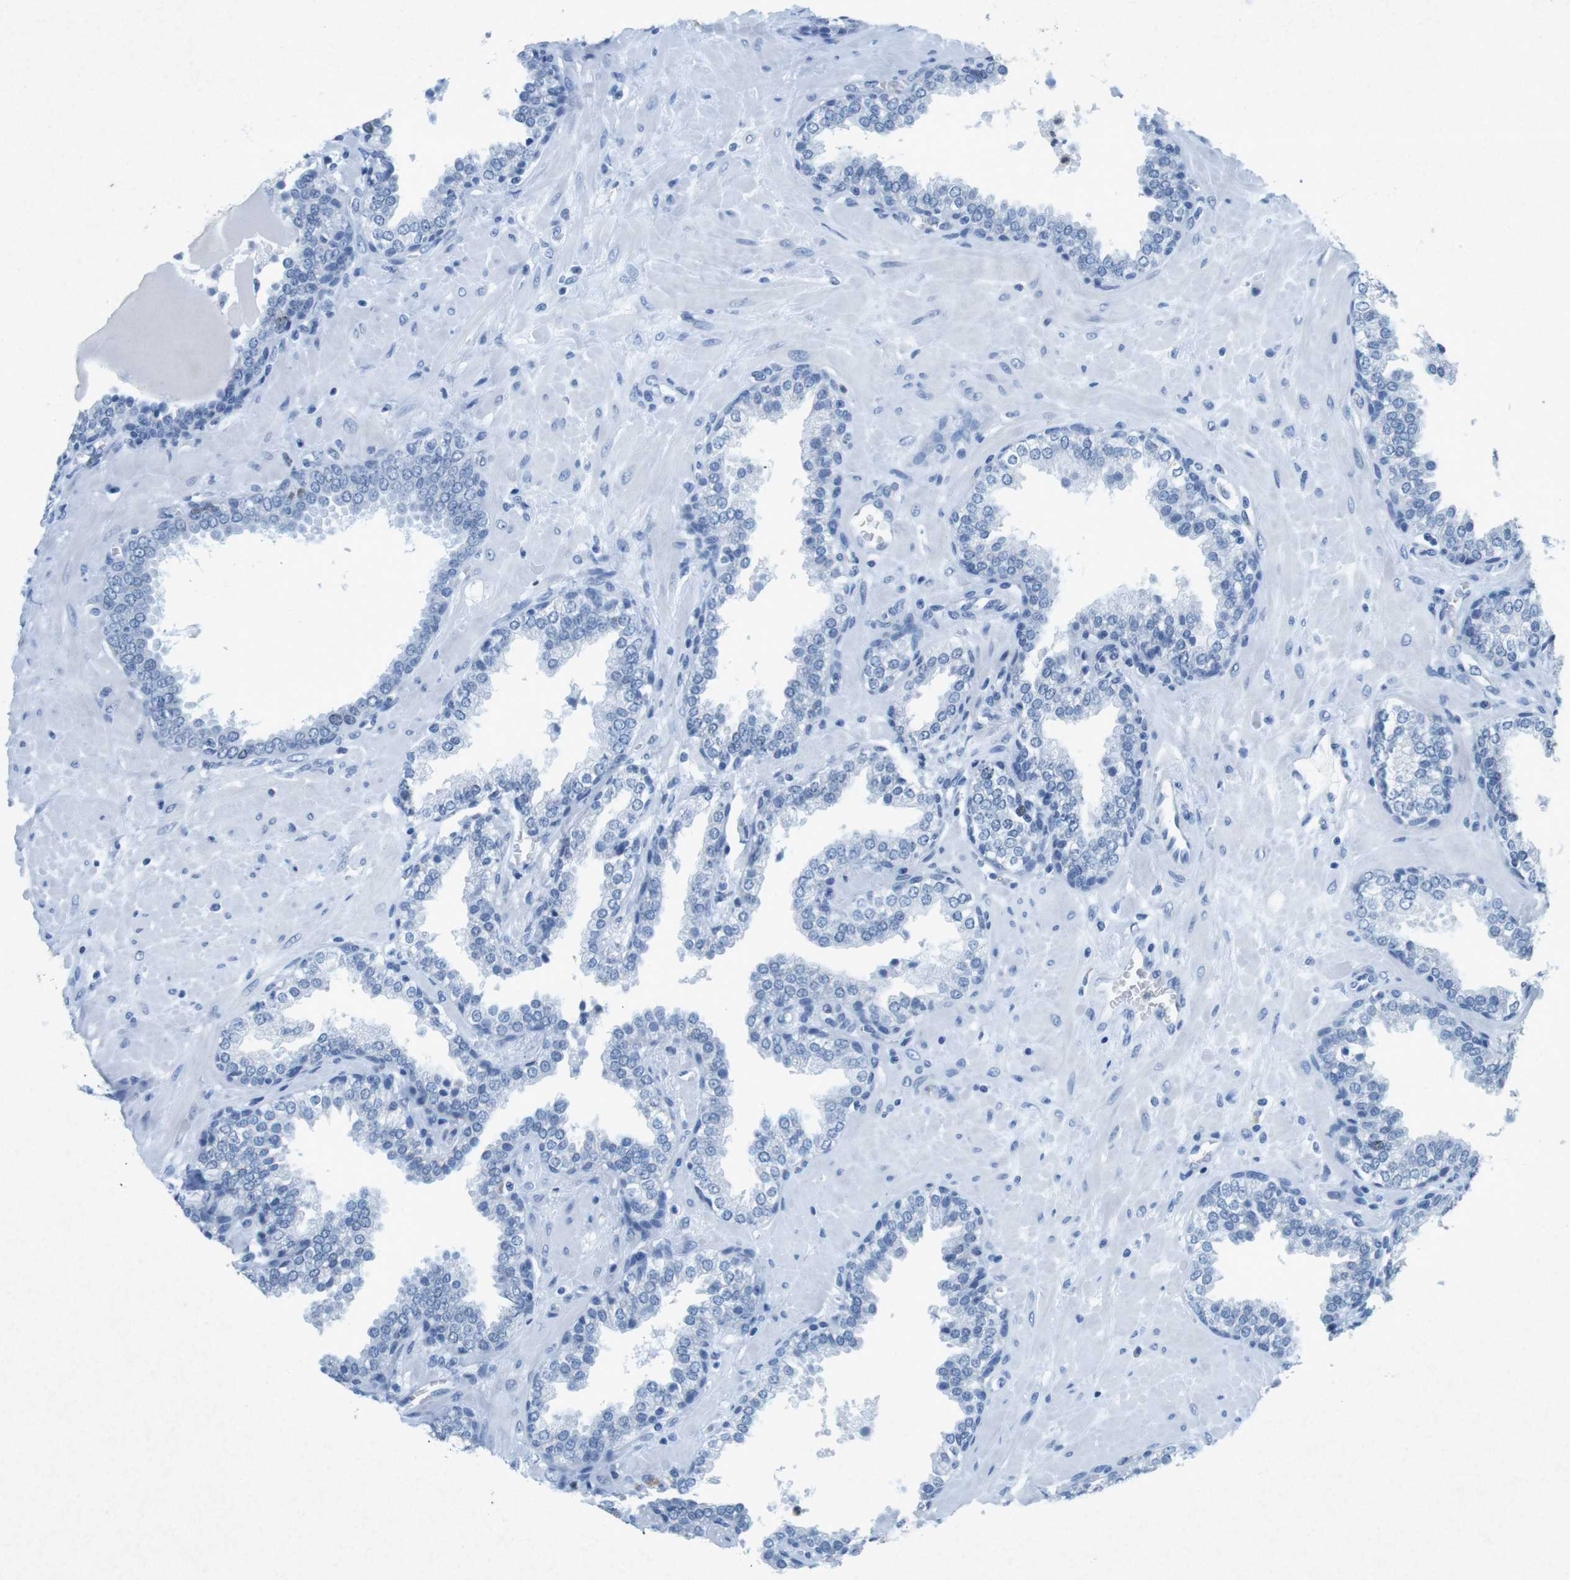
{"staining": {"intensity": "negative", "quantity": "none", "location": "none"}, "tissue": "prostate", "cell_type": "Glandular cells", "image_type": "normal", "snomed": [{"axis": "morphology", "description": "Normal tissue, NOS"}, {"axis": "topography", "description": "Prostate"}], "caption": "There is no significant staining in glandular cells of prostate. (Brightfield microscopy of DAB immunohistochemistry (IHC) at high magnification).", "gene": "CTAG1B", "patient": {"sex": "male", "age": 51}}